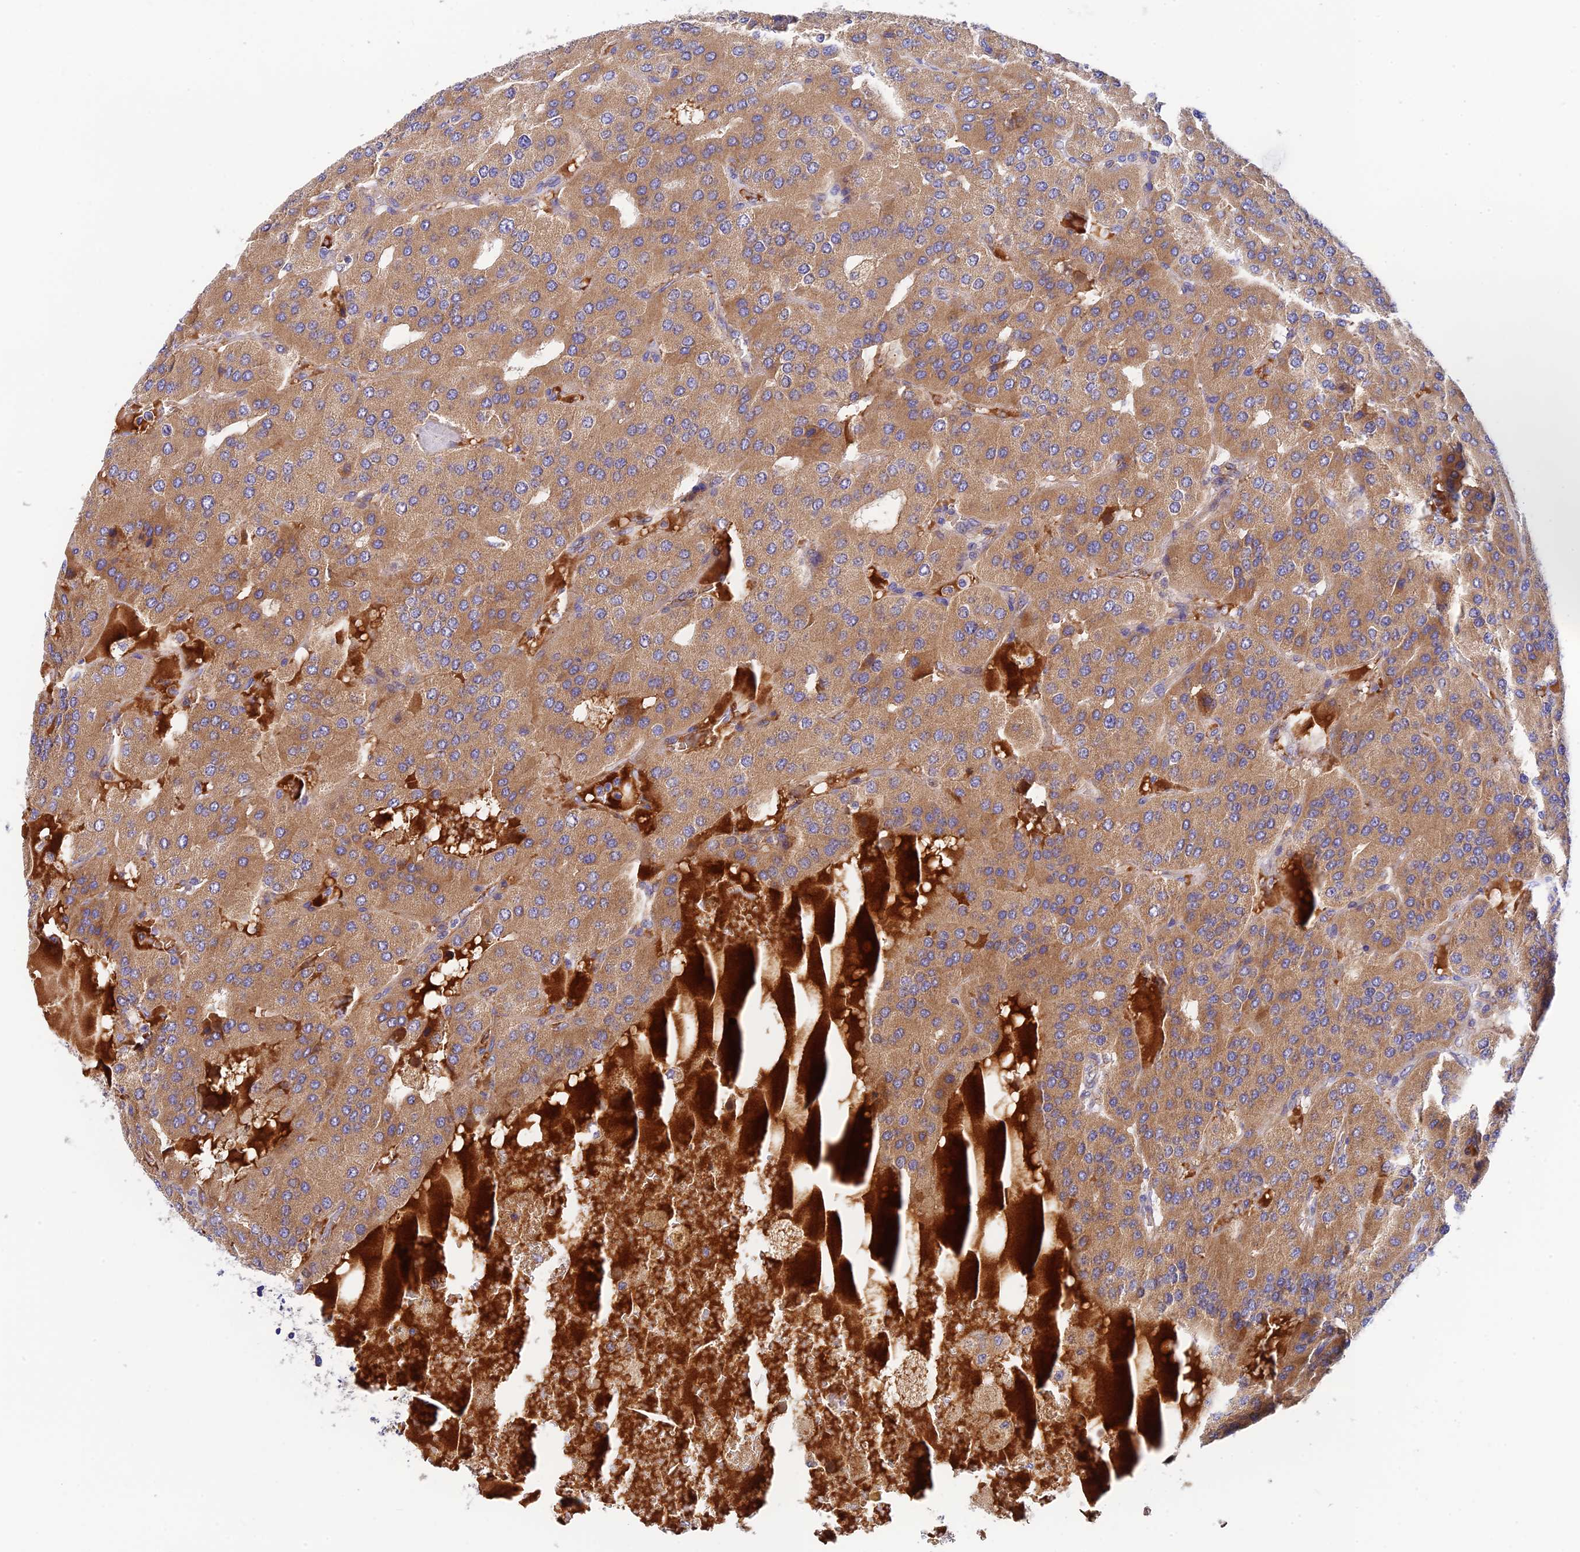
{"staining": {"intensity": "moderate", "quantity": ">75%", "location": "cytoplasmic/membranous"}, "tissue": "parathyroid gland", "cell_type": "Glandular cells", "image_type": "normal", "snomed": [{"axis": "morphology", "description": "Normal tissue, NOS"}, {"axis": "morphology", "description": "Adenoma, NOS"}, {"axis": "topography", "description": "Parathyroid gland"}], "caption": "Brown immunohistochemical staining in normal human parathyroid gland demonstrates moderate cytoplasmic/membranous expression in approximately >75% of glandular cells.", "gene": "RANBP6", "patient": {"sex": "female", "age": 86}}